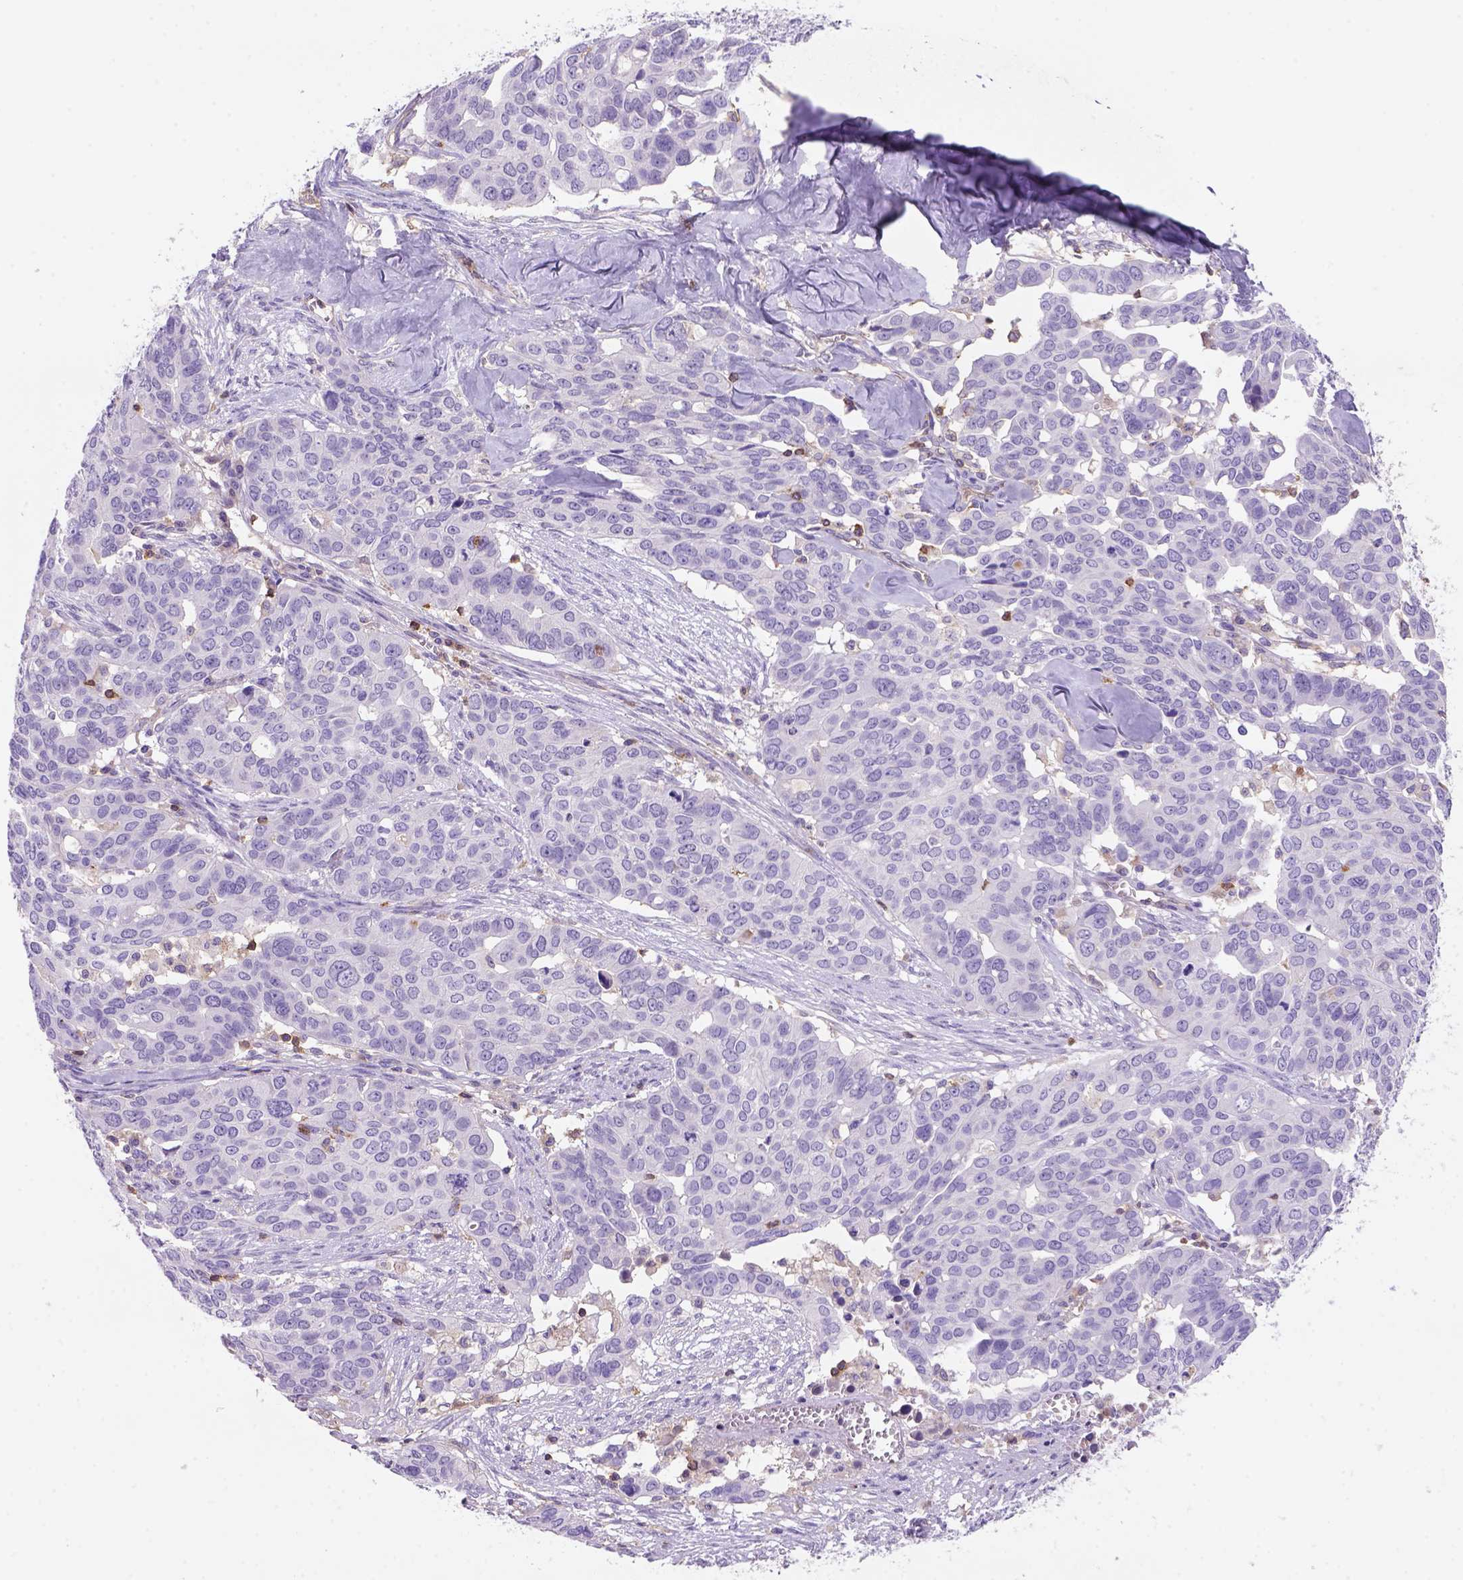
{"staining": {"intensity": "negative", "quantity": "none", "location": "none"}, "tissue": "ovarian cancer", "cell_type": "Tumor cells", "image_type": "cancer", "snomed": [{"axis": "morphology", "description": "Carcinoma, endometroid"}, {"axis": "topography", "description": "Ovary"}], "caption": "This photomicrograph is of ovarian endometroid carcinoma stained with IHC to label a protein in brown with the nuclei are counter-stained blue. There is no staining in tumor cells.", "gene": "INPP5D", "patient": {"sex": "female", "age": 78}}